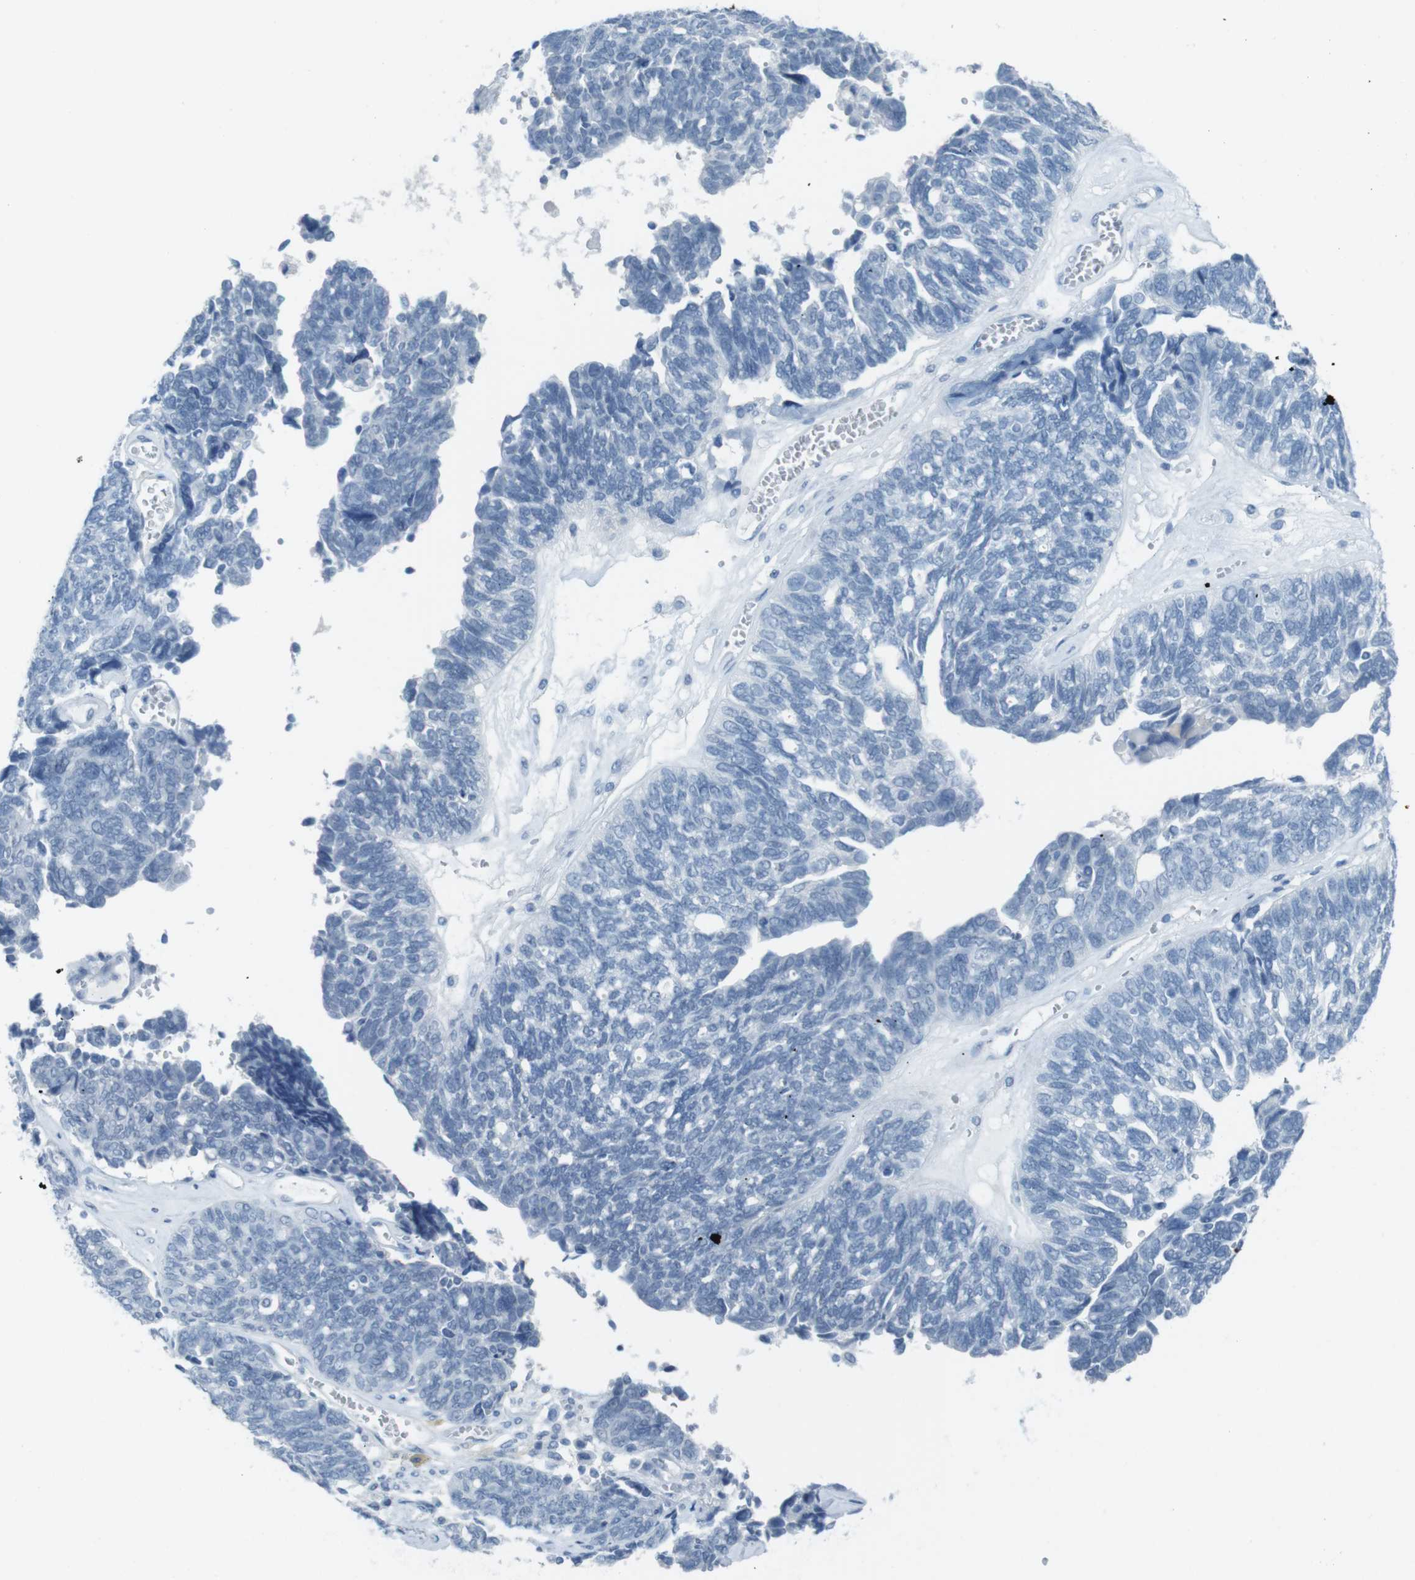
{"staining": {"intensity": "negative", "quantity": "none", "location": "none"}, "tissue": "ovarian cancer", "cell_type": "Tumor cells", "image_type": "cancer", "snomed": [{"axis": "morphology", "description": "Cystadenocarcinoma, serous, NOS"}, {"axis": "topography", "description": "Ovary"}], "caption": "Immunohistochemistry (IHC) histopathology image of serous cystadenocarcinoma (ovarian) stained for a protein (brown), which demonstrates no positivity in tumor cells.", "gene": "TMEM207", "patient": {"sex": "female", "age": 79}}